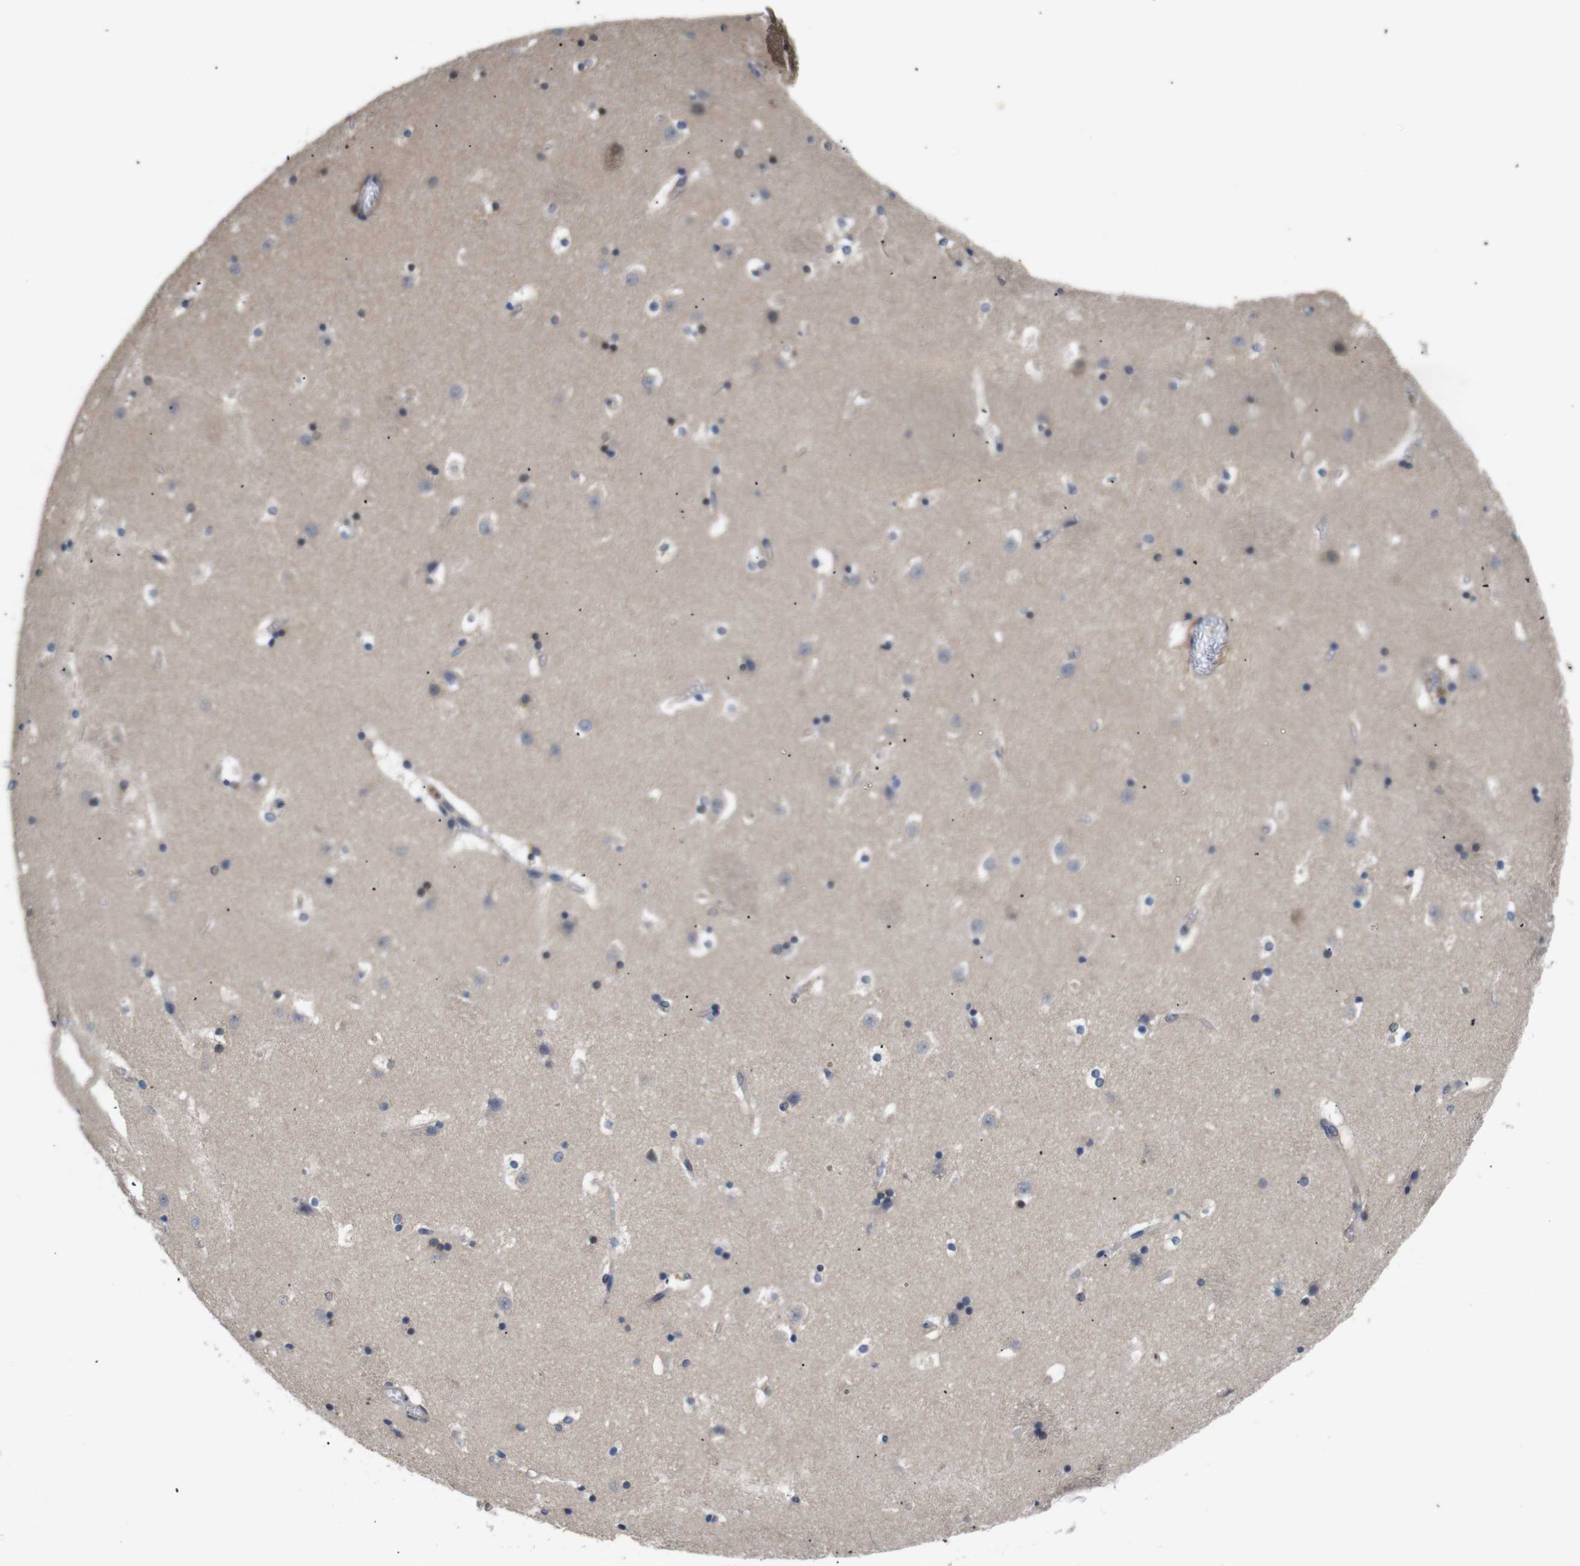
{"staining": {"intensity": "moderate", "quantity": "<25%", "location": "nuclear"}, "tissue": "caudate", "cell_type": "Glial cells", "image_type": "normal", "snomed": [{"axis": "morphology", "description": "Normal tissue, NOS"}, {"axis": "topography", "description": "Lateral ventricle wall"}], "caption": "This photomicrograph exhibits IHC staining of normal human caudate, with low moderate nuclear positivity in approximately <25% of glial cells.", "gene": "BRWD3", "patient": {"sex": "male", "age": 45}}